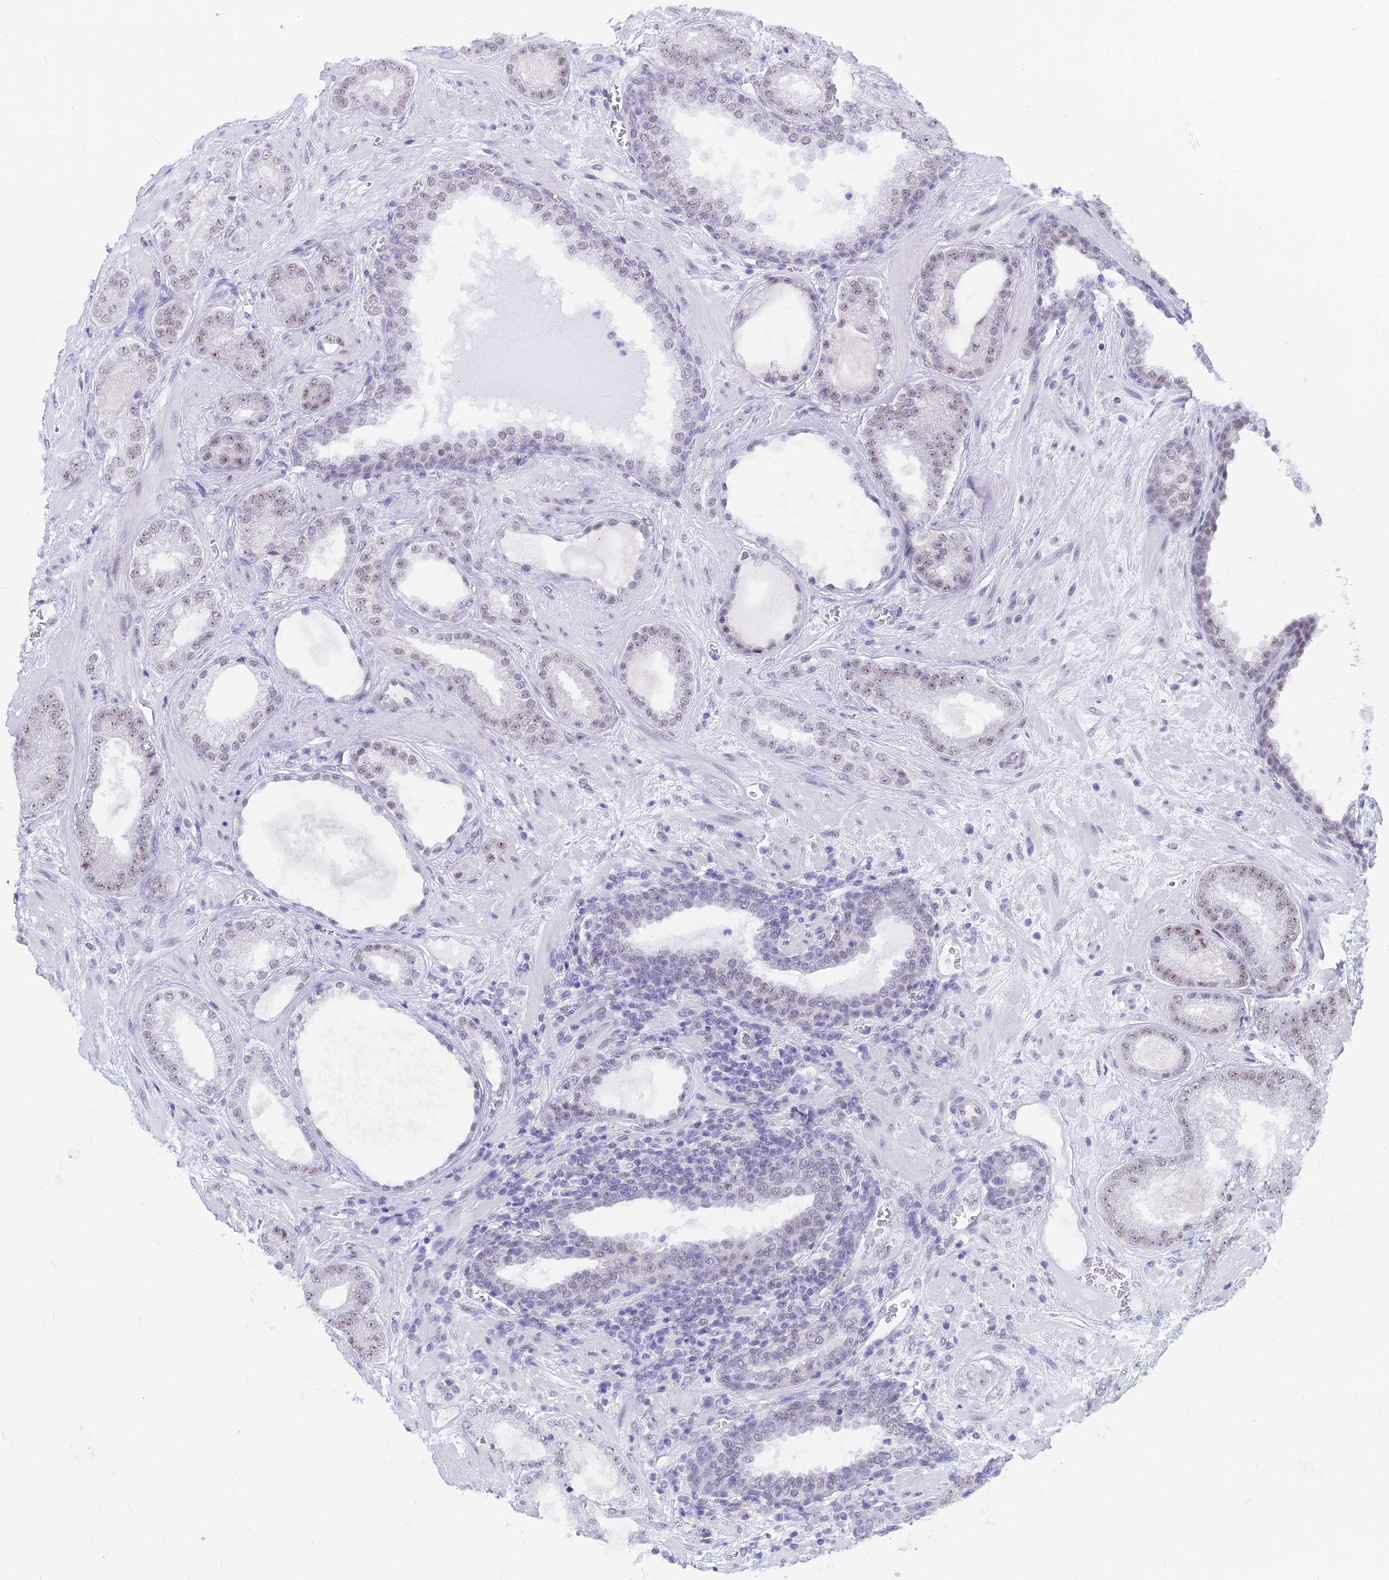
{"staining": {"intensity": "weak", "quantity": "25%-75%", "location": "nuclear"}, "tissue": "prostate cancer", "cell_type": "Tumor cells", "image_type": "cancer", "snomed": [{"axis": "morphology", "description": "Adenocarcinoma, Low grade"}, {"axis": "topography", "description": "Prostate"}], "caption": "Immunohistochemistry (IHC) (DAB) staining of prostate cancer demonstrates weak nuclear protein positivity in approximately 25%-75% of tumor cells. The protein of interest is shown in brown color, while the nuclei are stained blue.", "gene": "SRSF5", "patient": {"sex": "male", "age": 57}}